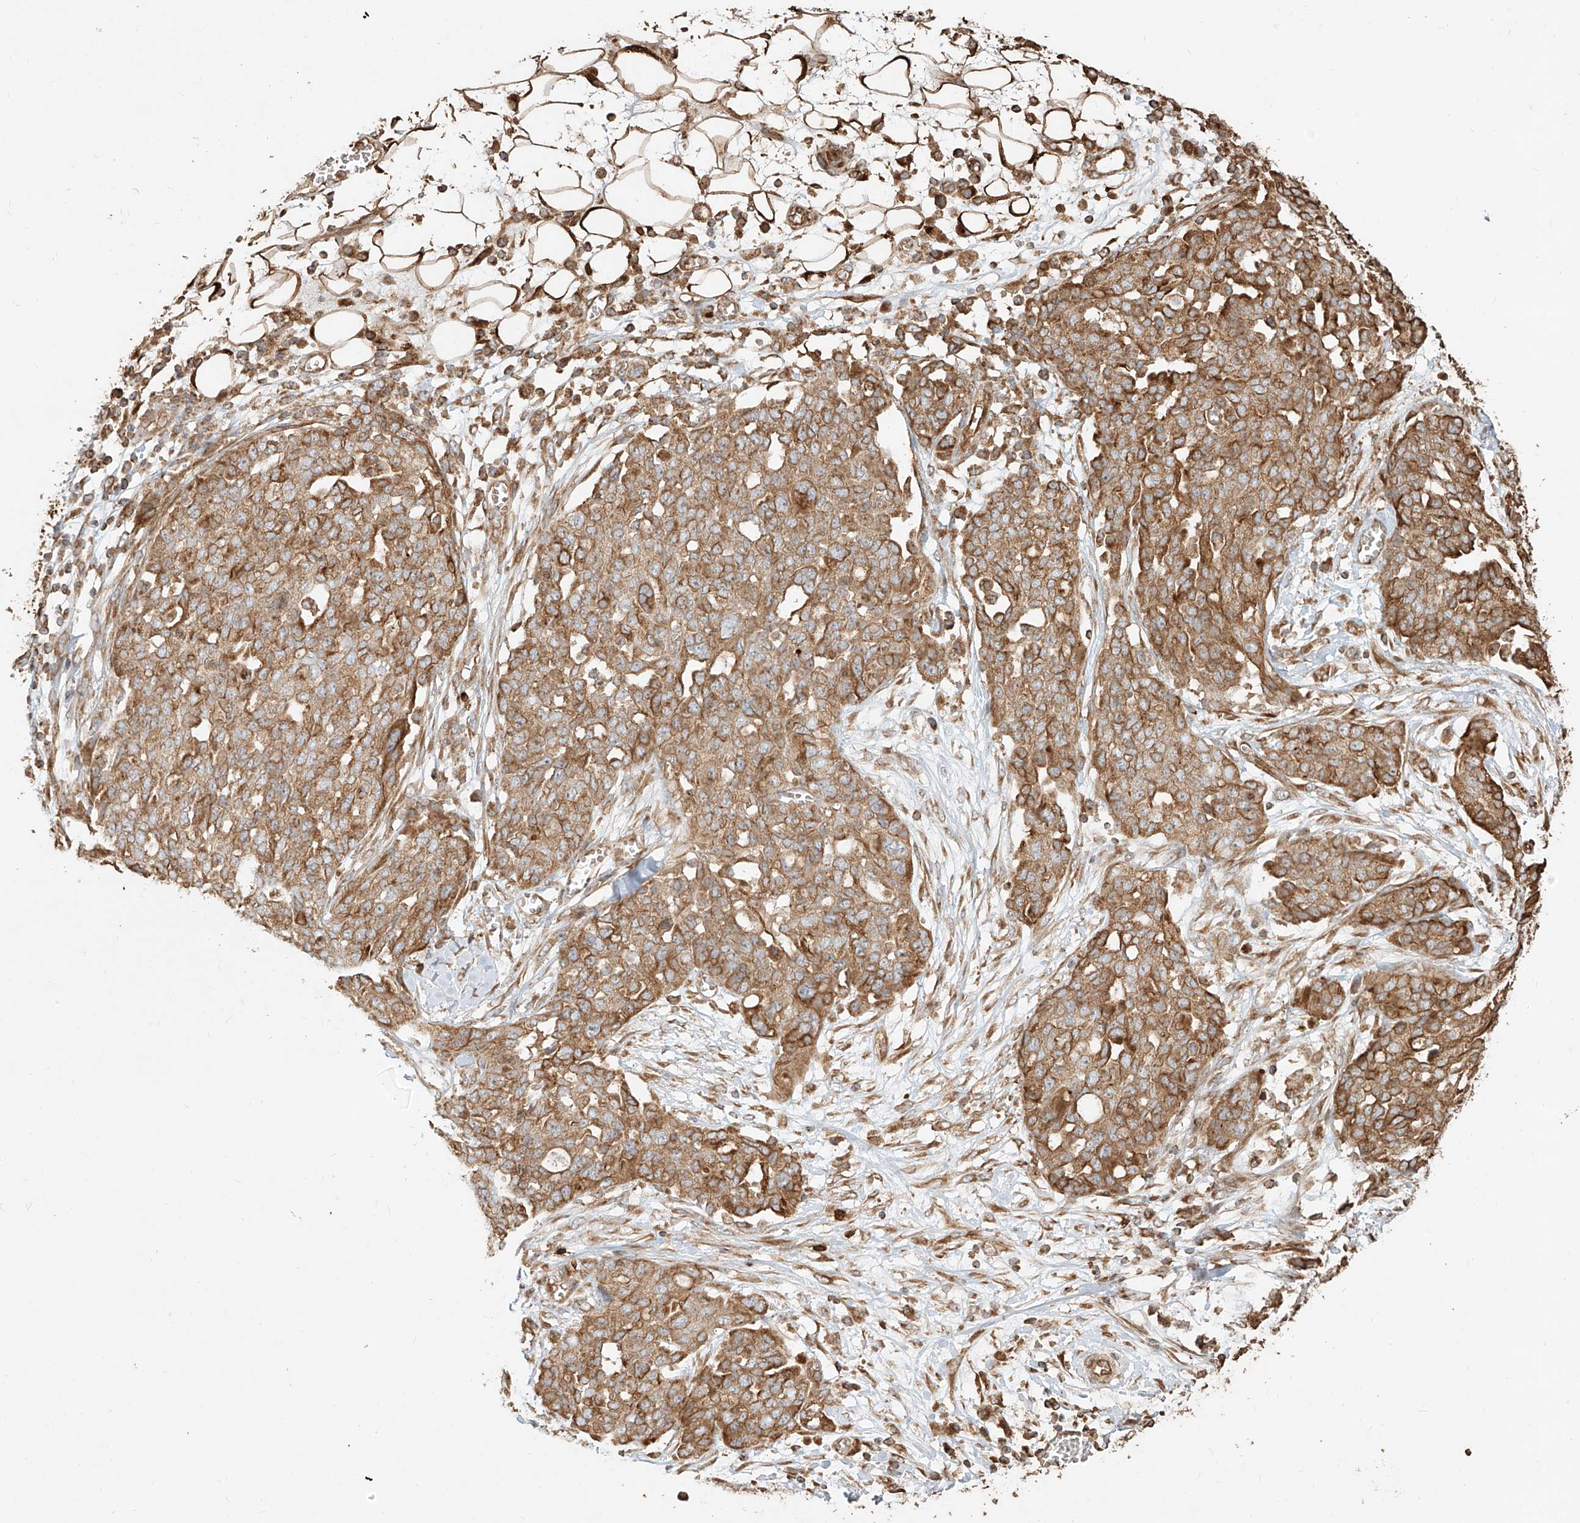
{"staining": {"intensity": "moderate", "quantity": ">75%", "location": "cytoplasmic/membranous"}, "tissue": "ovarian cancer", "cell_type": "Tumor cells", "image_type": "cancer", "snomed": [{"axis": "morphology", "description": "Cystadenocarcinoma, serous, NOS"}, {"axis": "topography", "description": "Soft tissue"}, {"axis": "topography", "description": "Ovary"}], "caption": "Protein analysis of serous cystadenocarcinoma (ovarian) tissue exhibits moderate cytoplasmic/membranous staining in about >75% of tumor cells.", "gene": "EFNB1", "patient": {"sex": "female", "age": 57}}